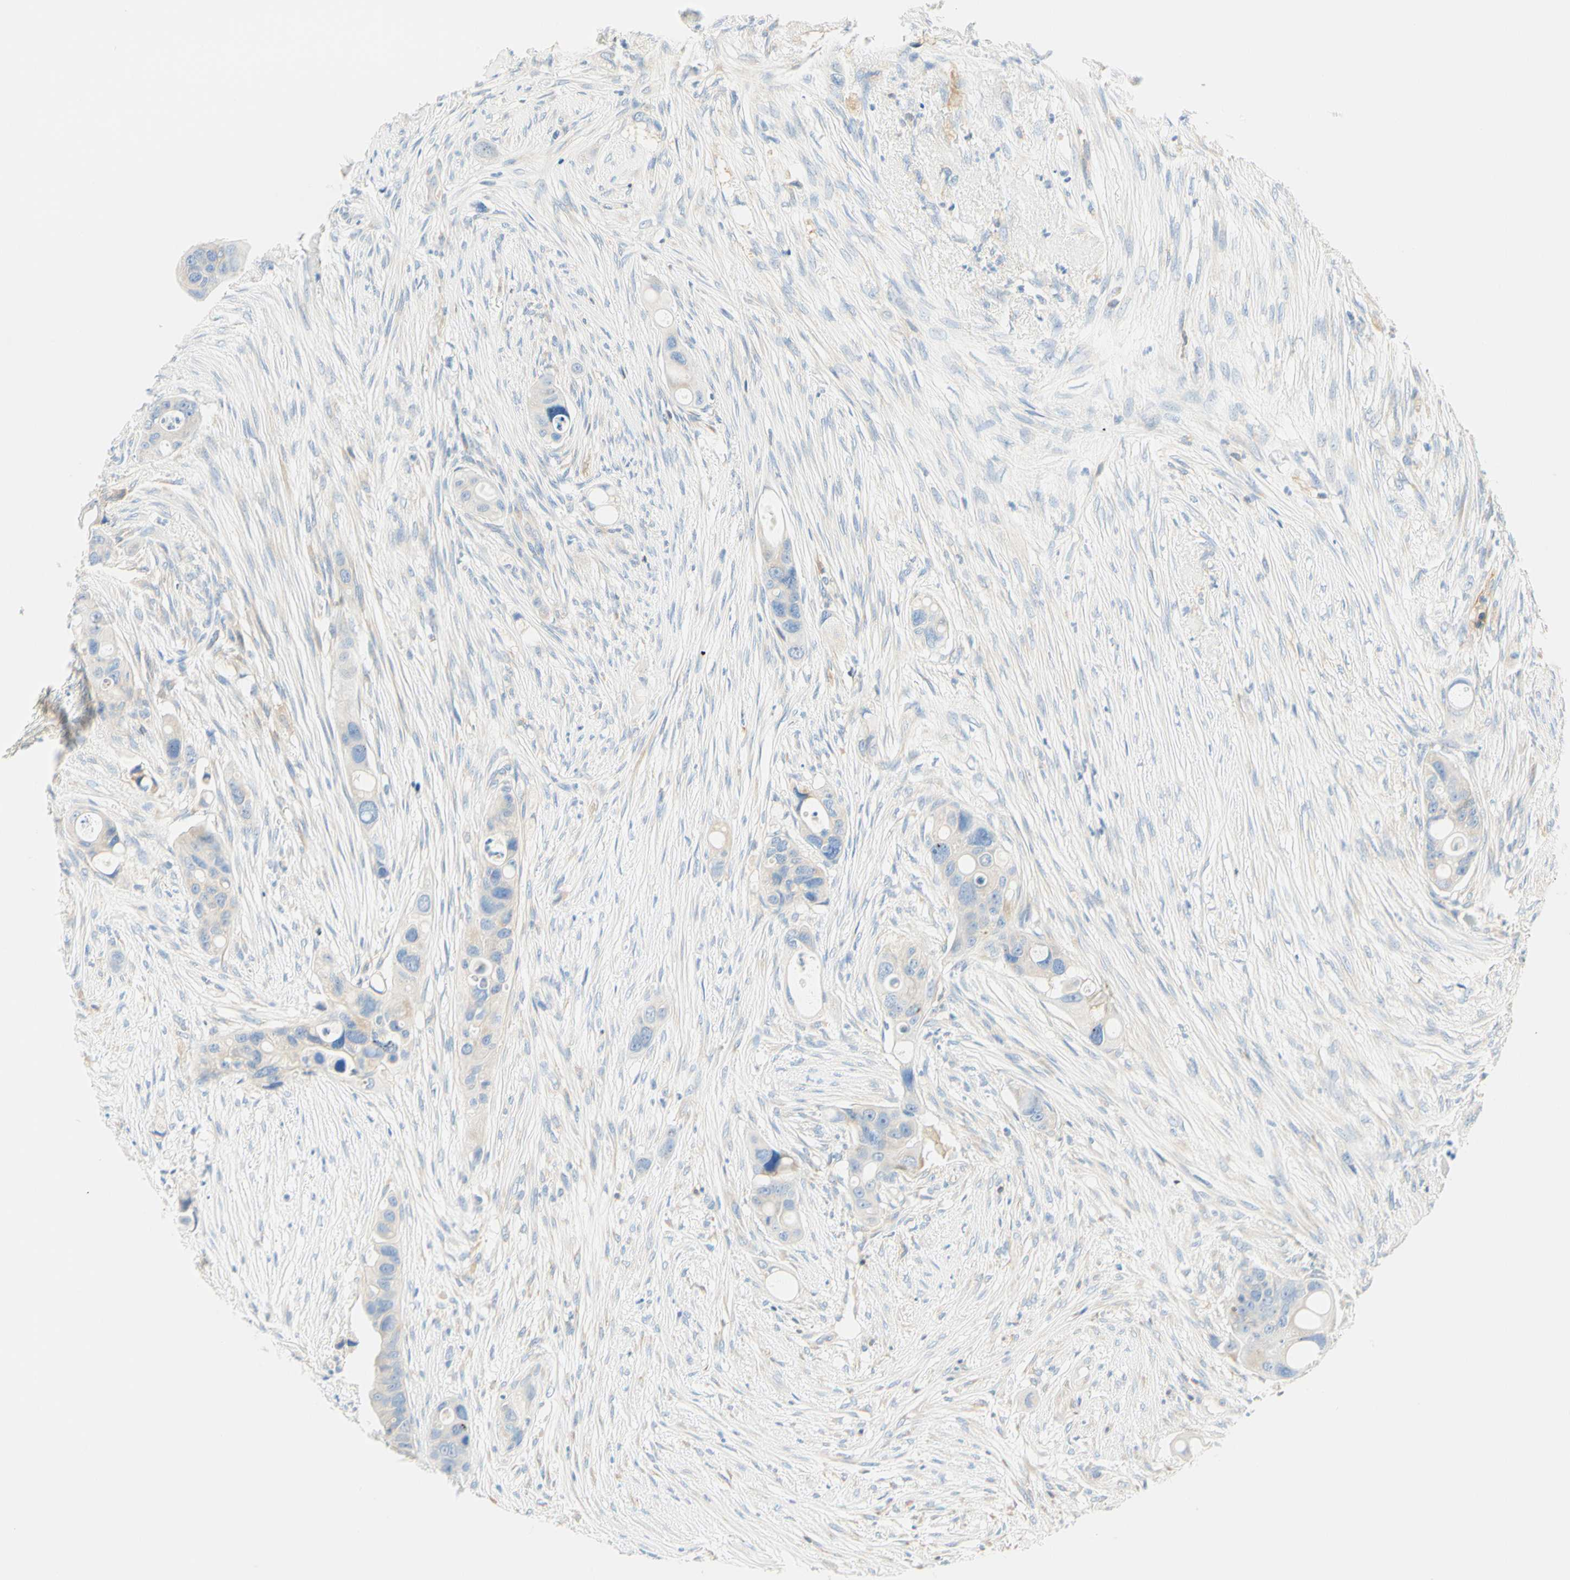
{"staining": {"intensity": "weak", "quantity": "<25%", "location": "cytoplasmic/membranous"}, "tissue": "colorectal cancer", "cell_type": "Tumor cells", "image_type": "cancer", "snomed": [{"axis": "morphology", "description": "Adenocarcinoma, NOS"}, {"axis": "topography", "description": "Colon"}], "caption": "A micrograph of human colorectal cancer (adenocarcinoma) is negative for staining in tumor cells. (DAB immunohistochemistry with hematoxylin counter stain).", "gene": "LAT", "patient": {"sex": "female", "age": 57}}